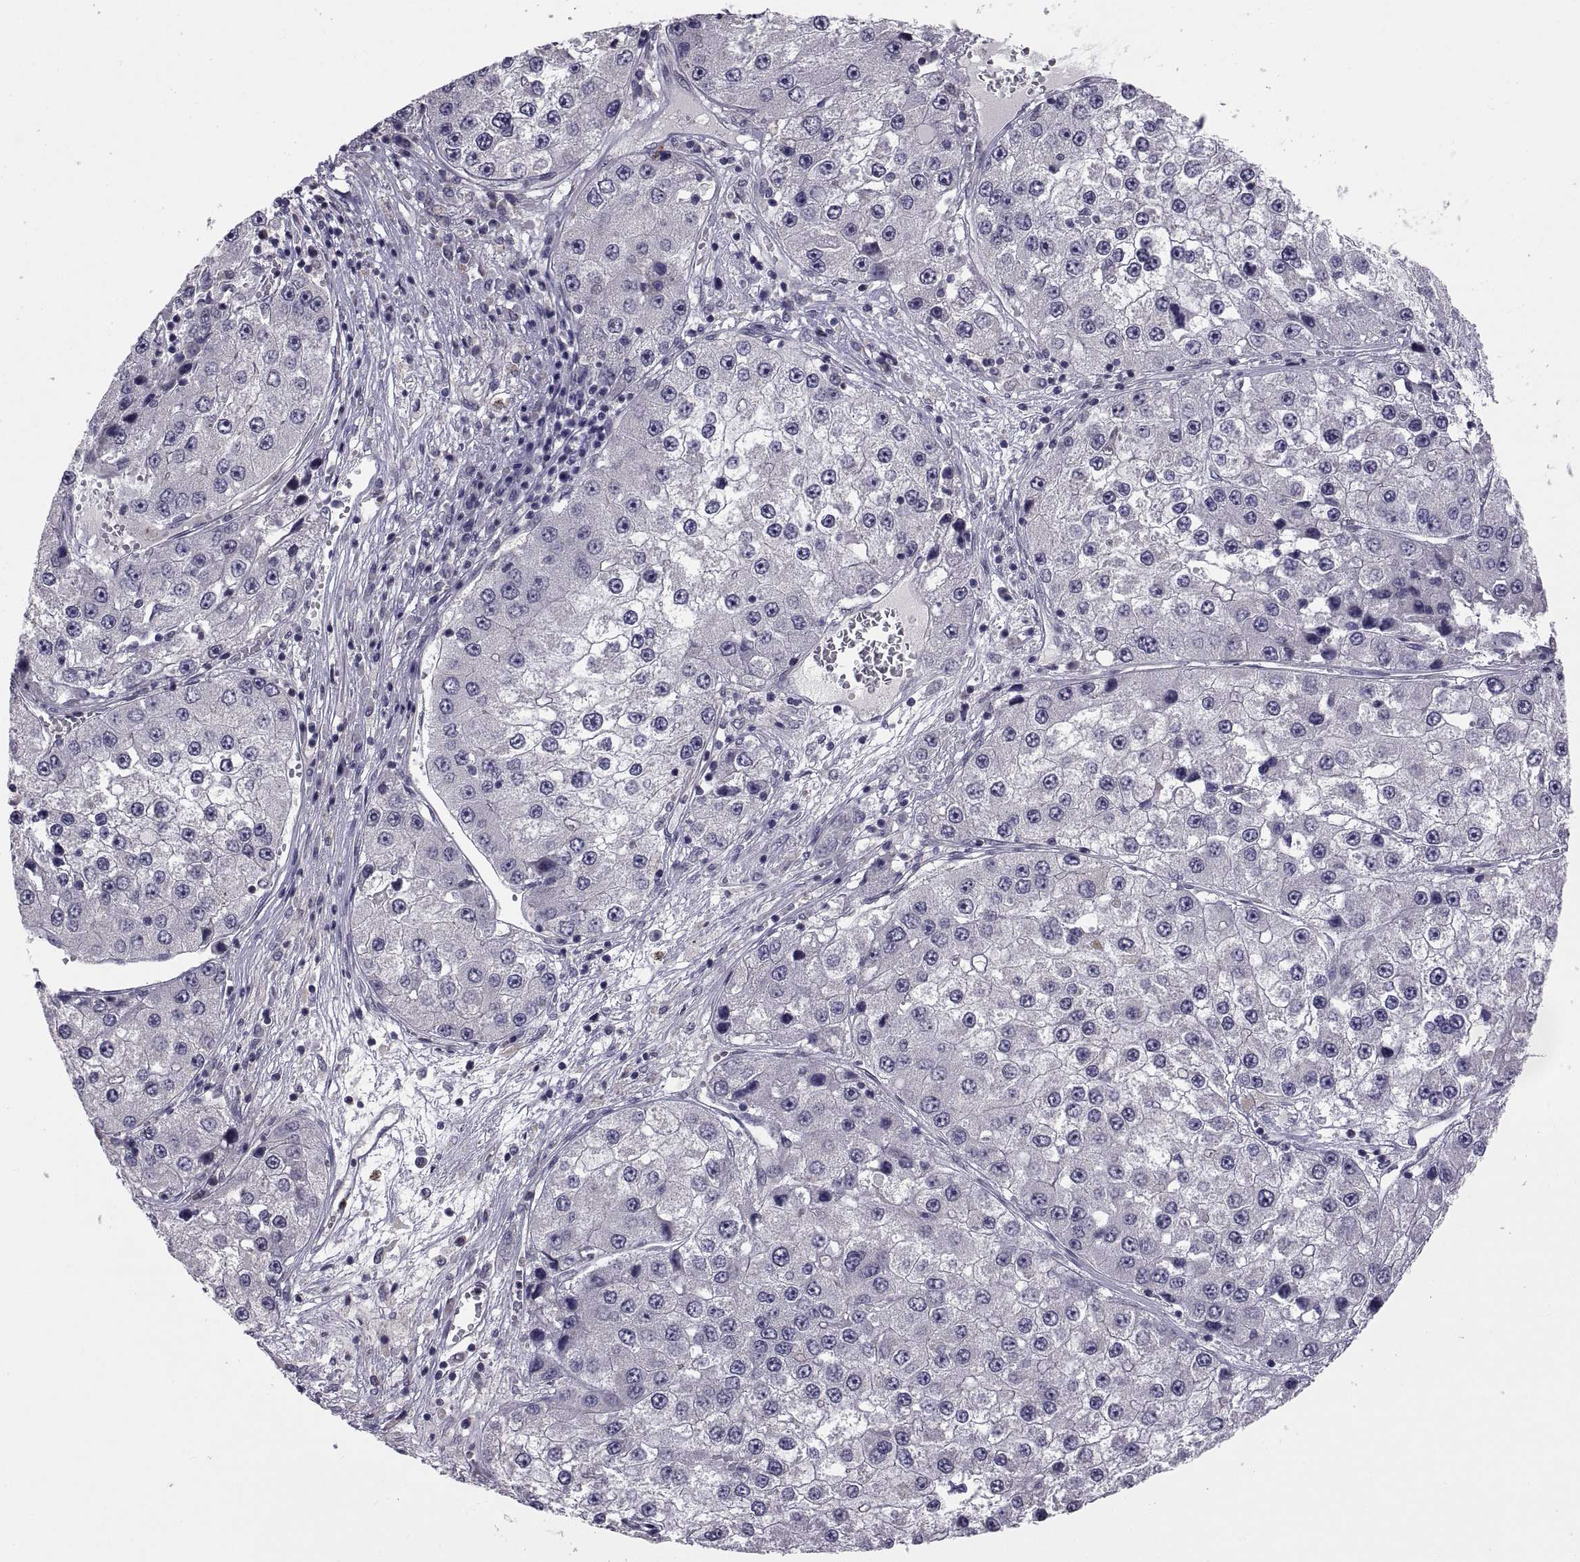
{"staining": {"intensity": "negative", "quantity": "none", "location": "none"}, "tissue": "liver cancer", "cell_type": "Tumor cells", "image_type": "cancer", "snomed": [{"axis": "morphology", "description": "Carcinoma, Hepatocellular, NOS"}, {"axis": "topography", "description": "Liver"}], "caption": "The IHC histopathology image has no significant positivity in tumor cells of liver hepatocellular carcinoma tissue.", "gene": "NPTX2", "patient": {"sex": "female", "age": 73}}